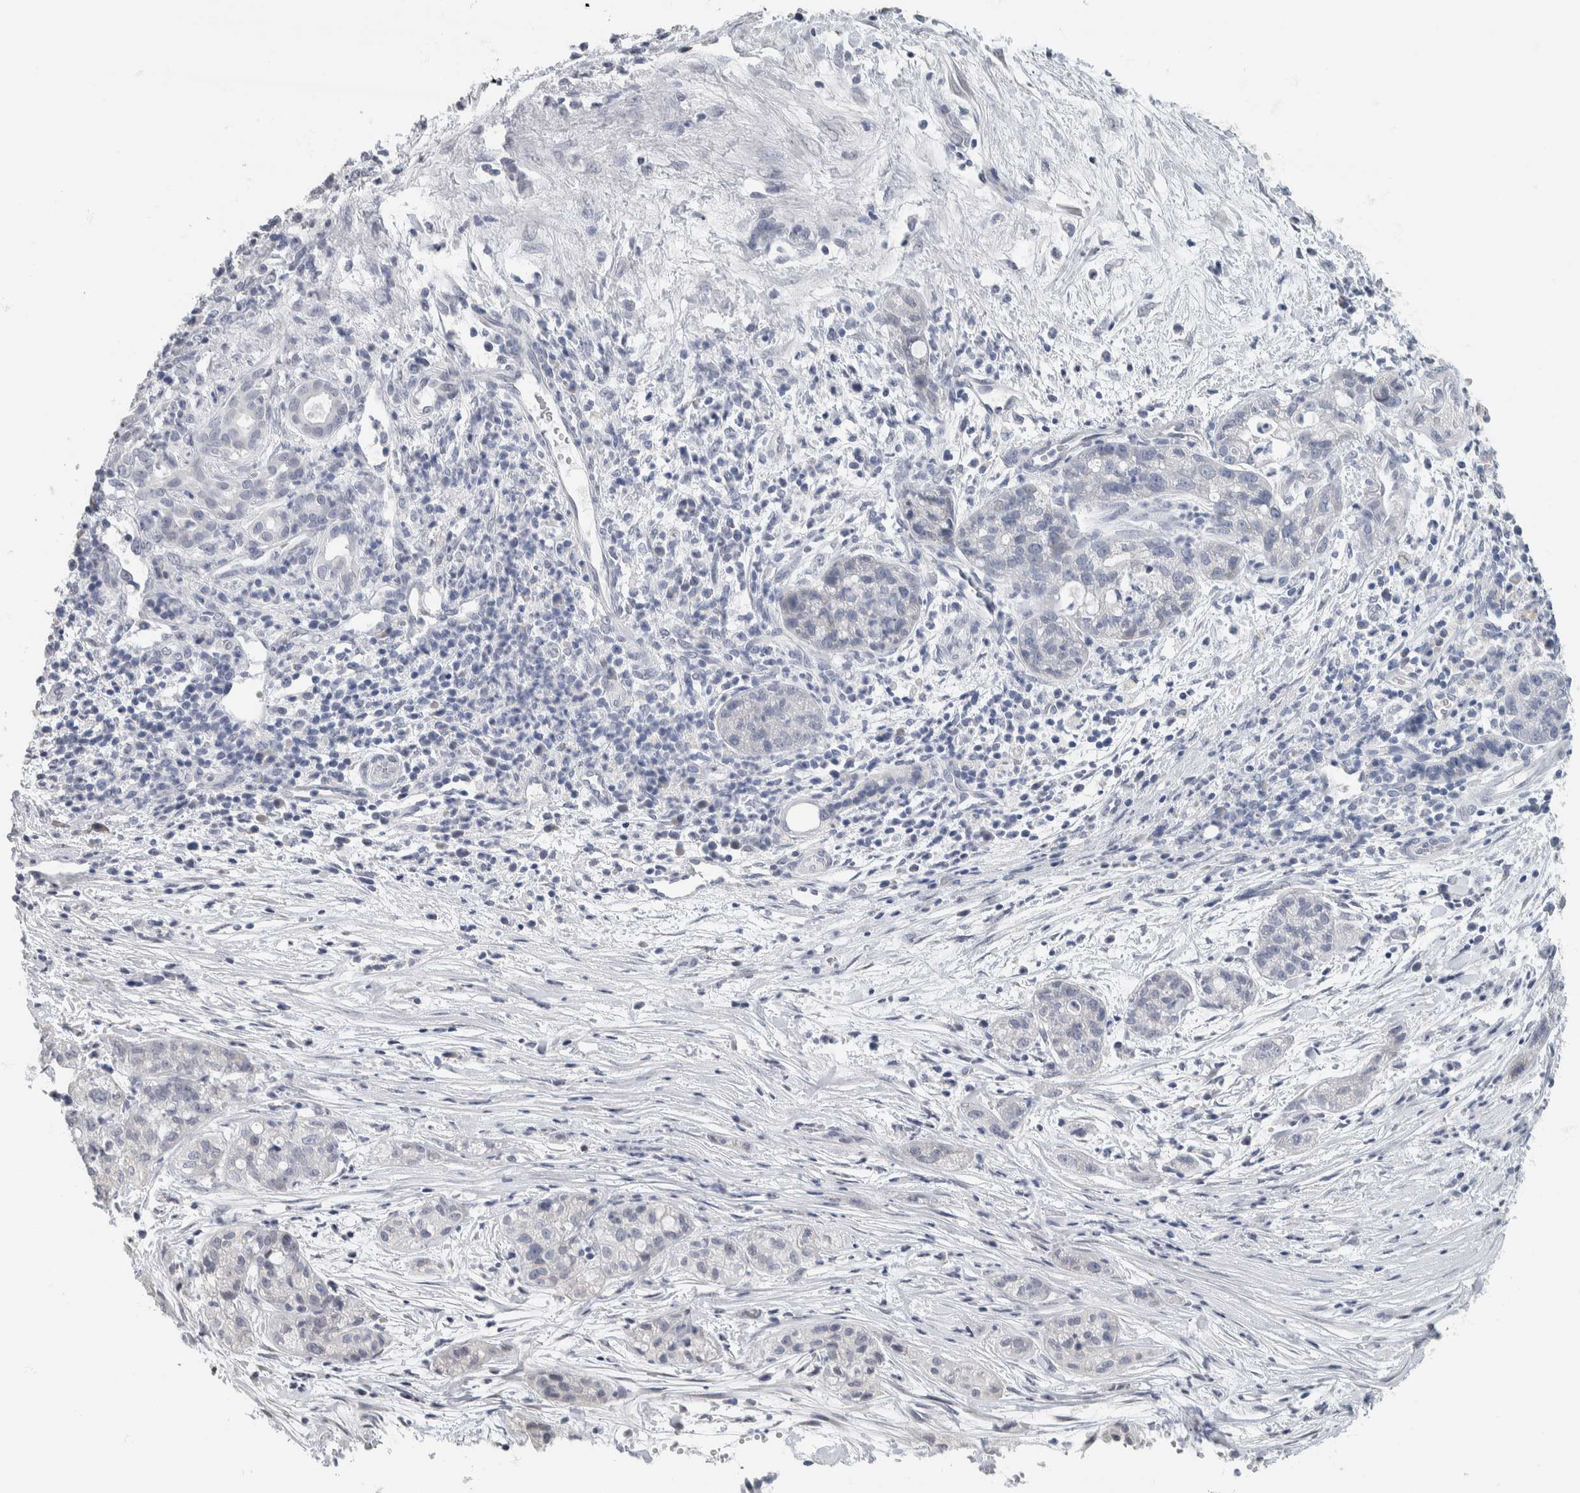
{"staining": {"intensity": "negative", "quantity": "none", "location": "none"}, "tissue": "pancreatic cancer", "cell_type": "Tumor cells", "image_type": "cancer", "snomed": [{"axis": "morphology", "description": "Adenocarcinoma, NOS"}, {"axis": "topography", "description": "Pancreas"}], "caption": "Photomicrograph shows no significant protein positivity in tumor cells of pancreatic cancer. (DAB (3,3'-diaminobenzidine) IHC with hematoxylin counter stain).", "gene": "NEFM", "patient": {"sex": "female", "age": 78}}